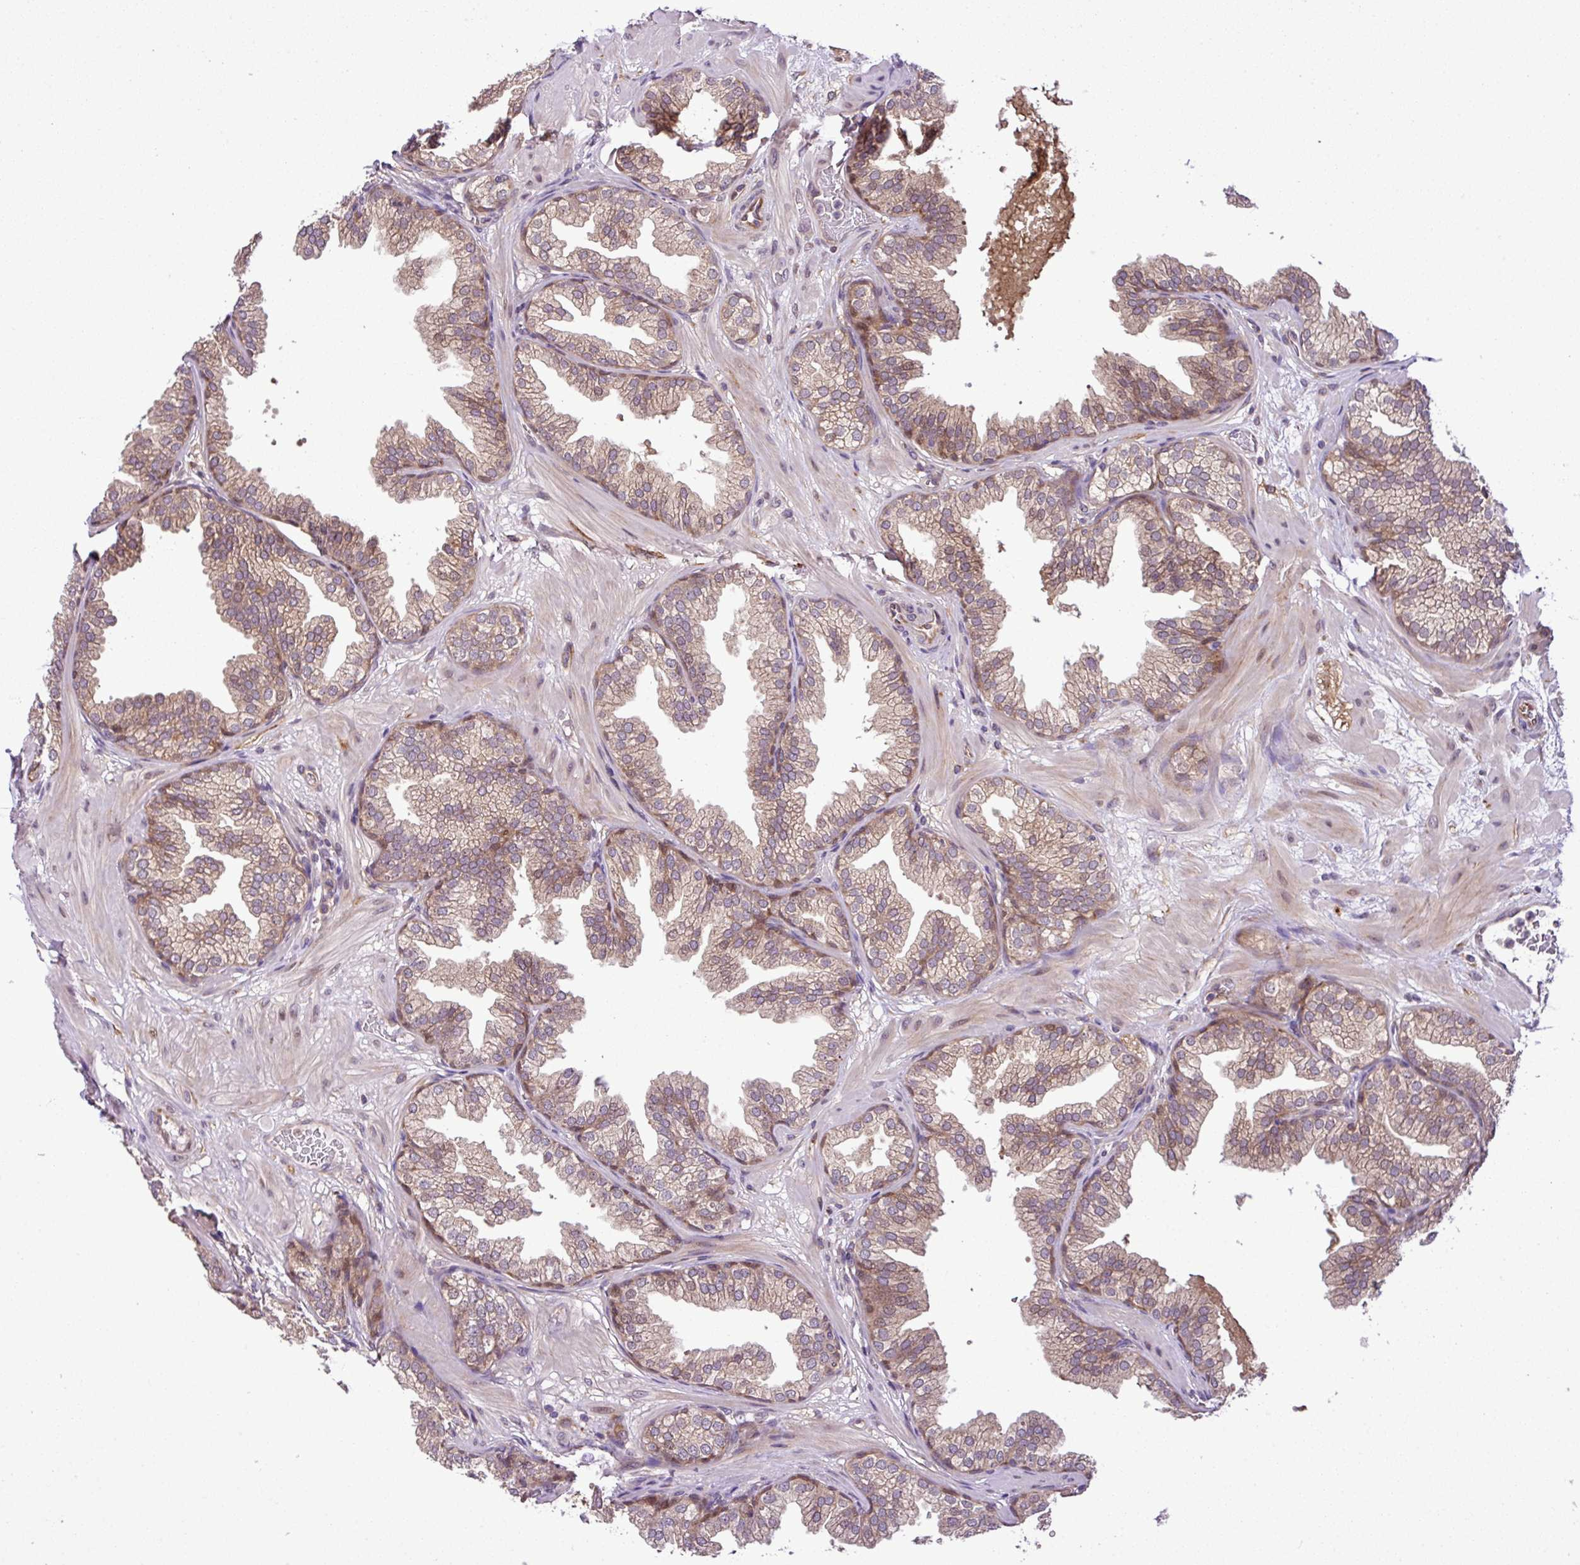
{"staining": {"intensity": "moderate", "quantity": ">75%", "location": "cytoplasmic/membranous"}, "tissue": "prostate", "cell_type": "Glandular cells", "image_type": "normal", "snomed": [{"axis": "morphology", "description": "Normal tissue, NOS"}, {"axis": "topography", "description": "Prostate"}], "caption": "About >75% of glandular cells in benign prostate demonstrate moderate cytoplasmic/membranous protein positivity as visualized by brown immunohistochemical staining.", "gene": "DLGAP4", "patient": {"sex": "male", "age": 37}}